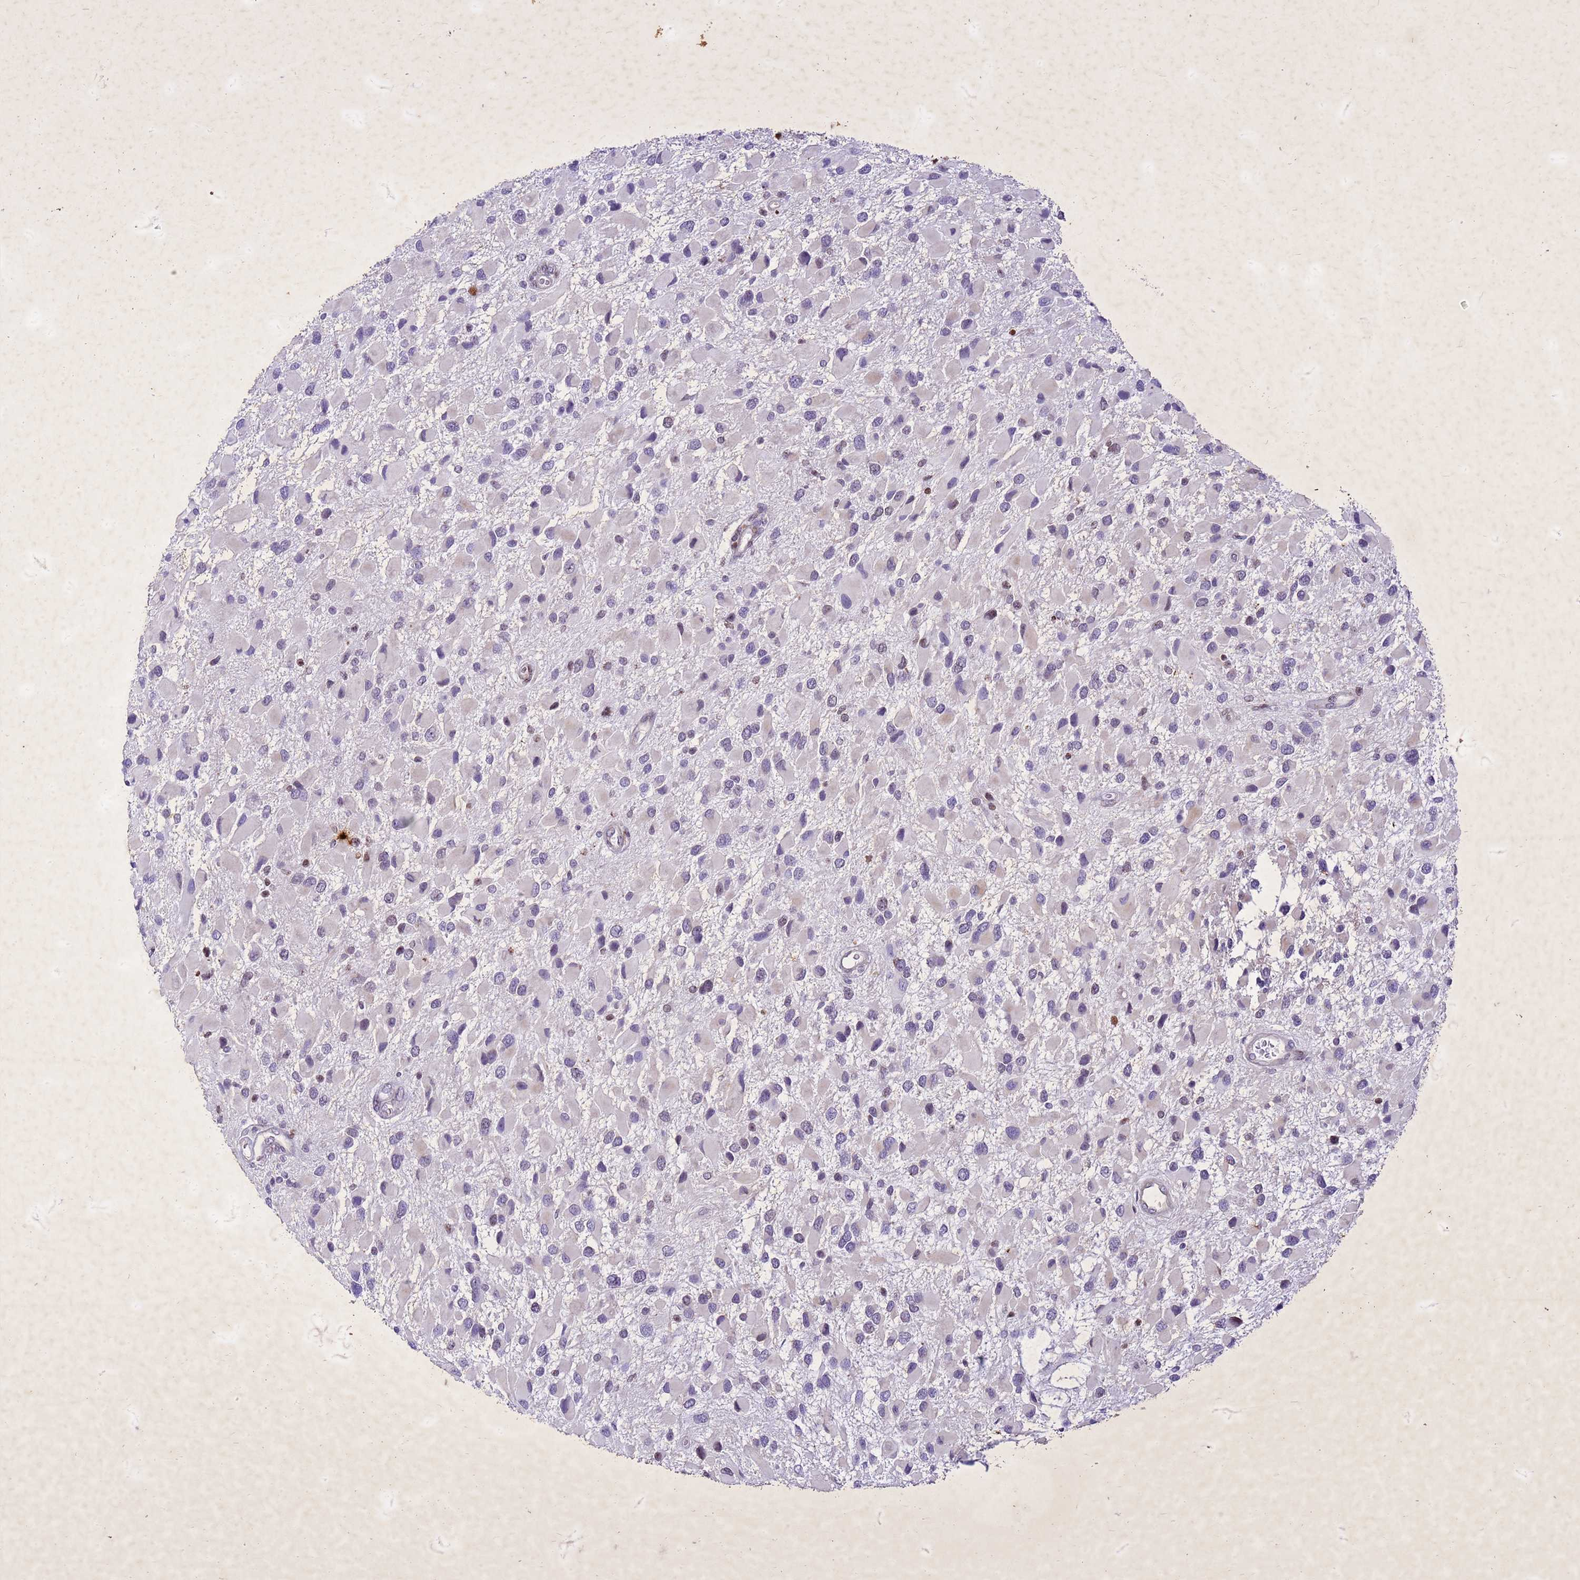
{"staining": {"intensity": "weak", "quantity": "<25%", "location": "nuclear"}, "tissue": "glioma", "cell_type": "Tumor cells", "image_type": "cancer", "snomed": [{"axis": "morphology", "description": "Glioma, malignant, High grade"}, {"axis": "topography", "description": "Brain"}], "caption": "Immunohistochemistry photomicrograph of neoplastic tissue: high-grade glioma (malignant) stained with DAB shows no significant protein staining in tumor cells.", "gene": "COPS9", "patient": {"sex": "male", "age": 53}}